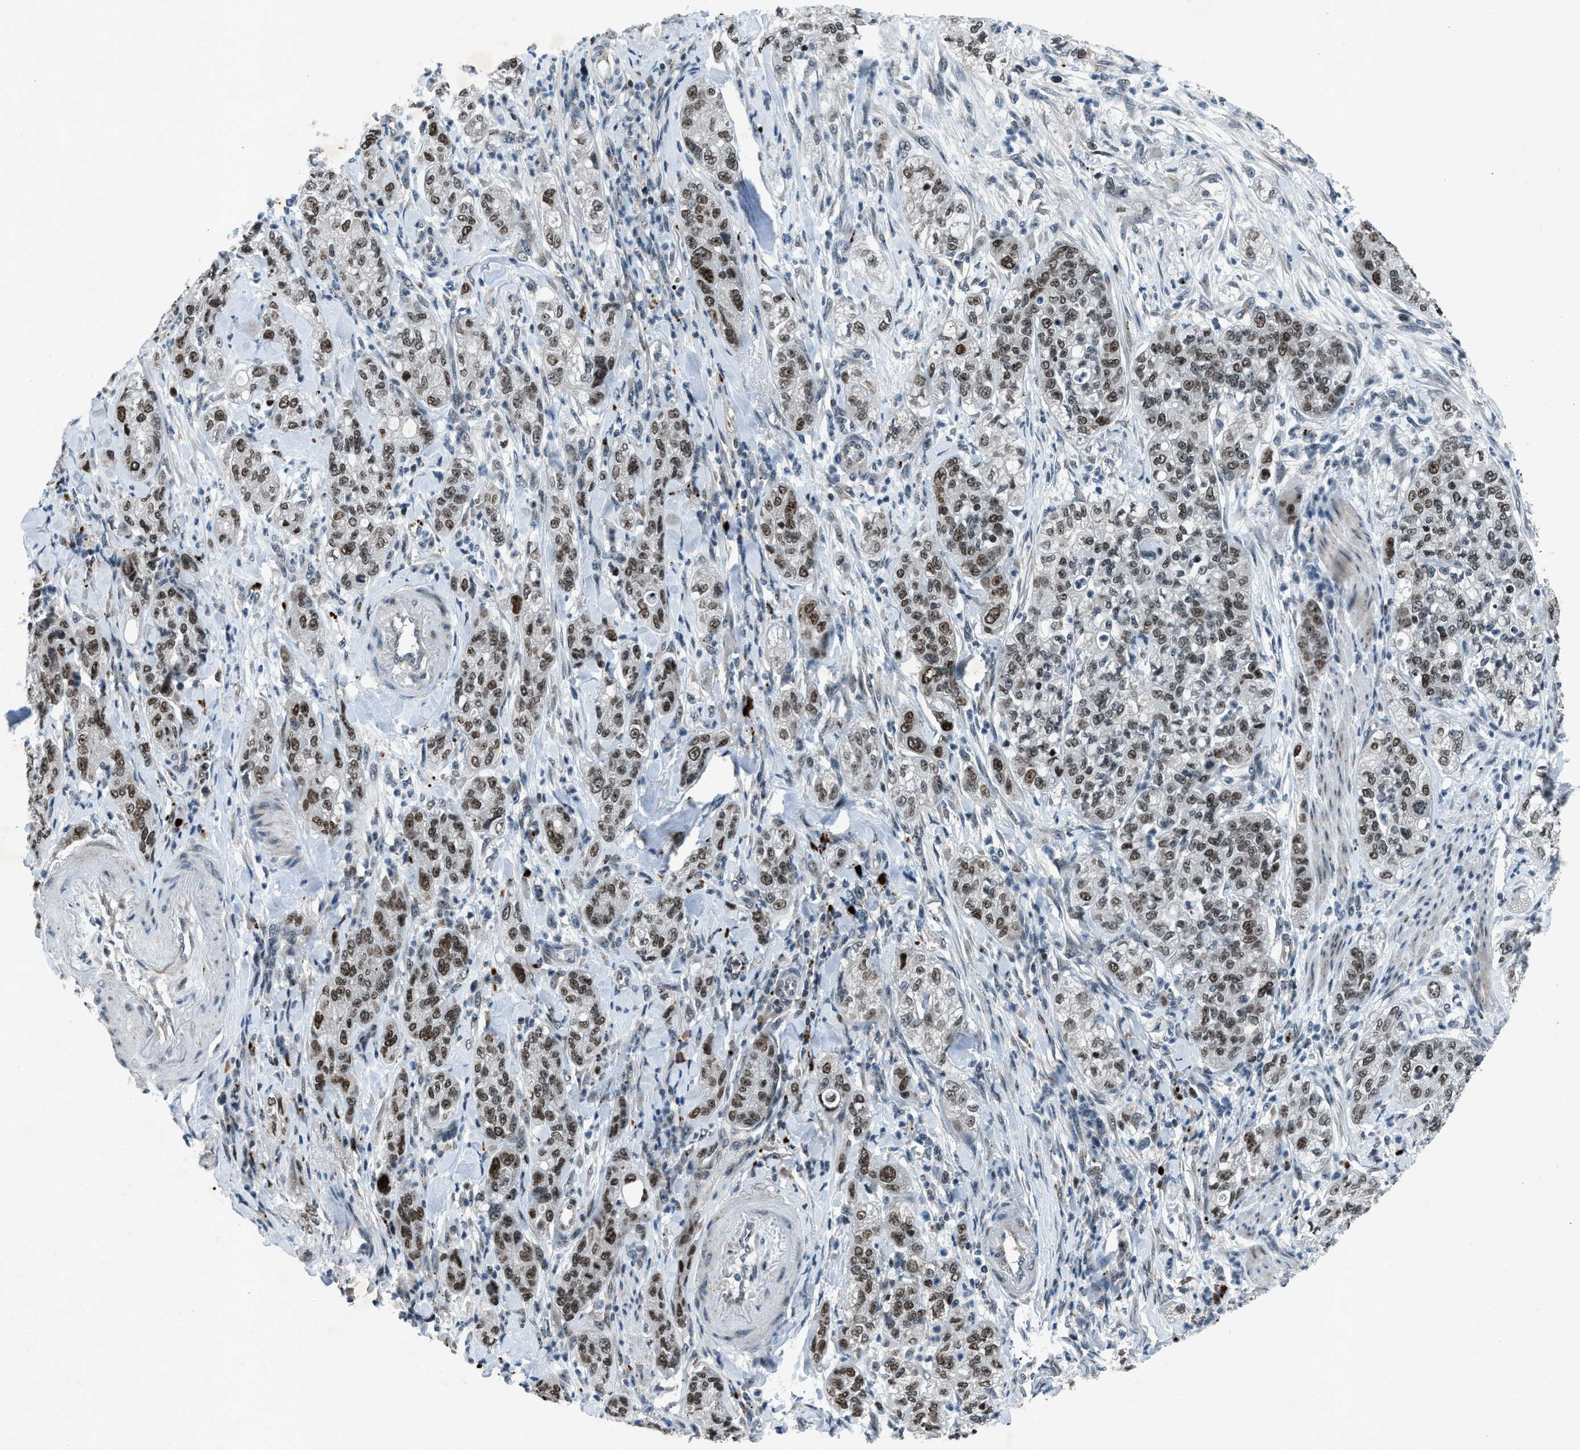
{"staining": {"intensity": "moderate", "quantity": ">75%", "location": "nuclear"}, "tissue": "pancreatic cancer", "cell_type": "Tumor cells", "image_type": "cancer", "snomed": [{"axis": "morphology", "description": "Adenocarcinoma, NOS"}, {"axis": "topography", "description": "Pancreas"}], "caption": "Tumor cells display medium levels of moderate nuclear expression in approximately >75% of cells in pancreatic cancer.", "gene": "ADCY1", "patient": {"sex": "female", "age": 78}}